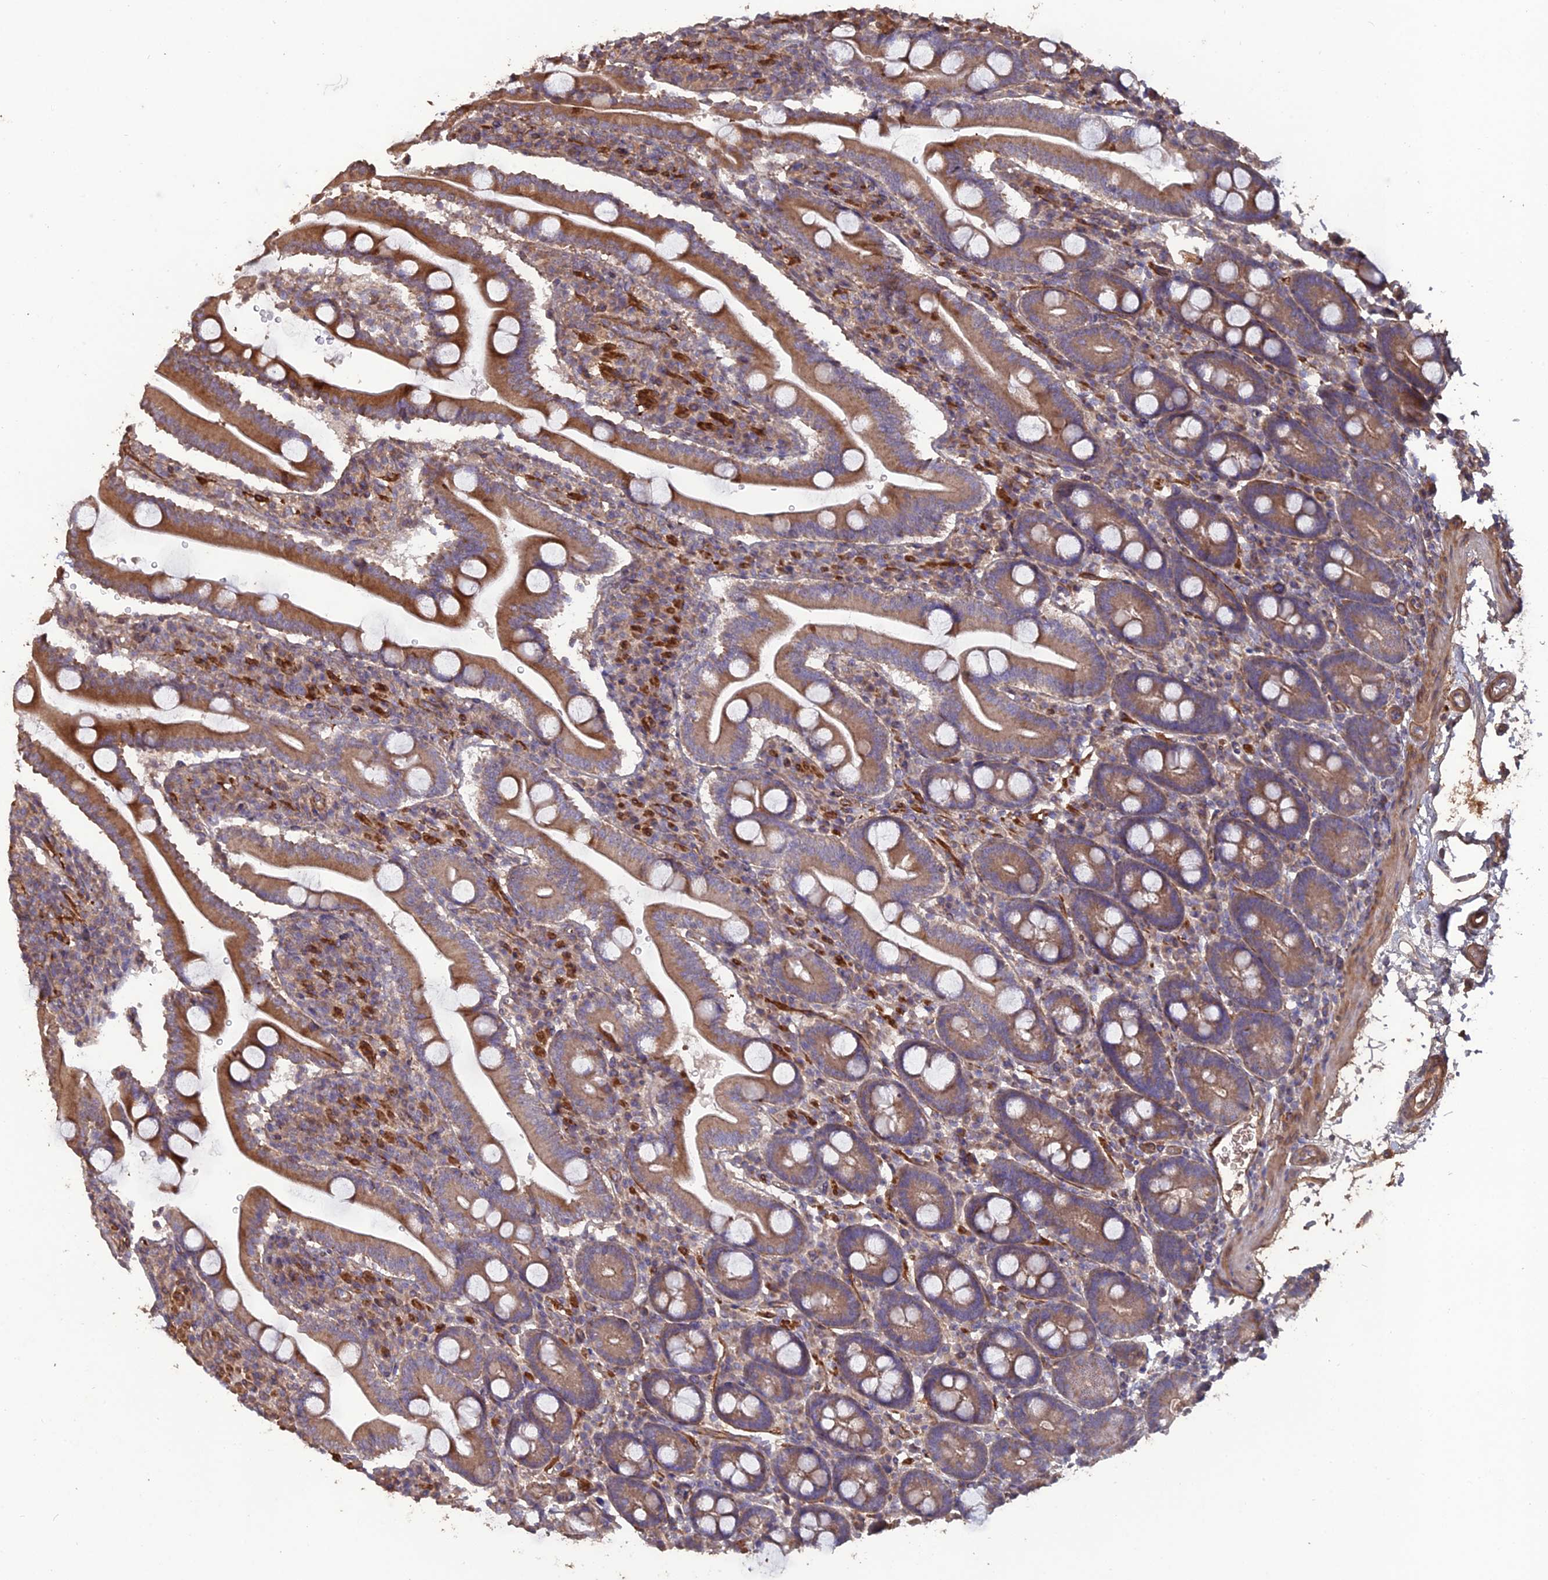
{"staining": {"intensity": "moderate", "quantity": ">75%", "location": "cytoplasmic/membranous"}, "tissue": "duodenum", "cell_type": "Glandular cells", "image_type": "normal", "snomed": [{"axis": "morphology", "description": "Normal tissue, NOS"}, {"axis": "topography", "description": "Duodenum"}], "caption": "The micrograph demonstrates immunohistochemical staining of normal duodenum. There is moderate cytoplasmic/membranous positivity is appreciated in about >75% of glandular cells.", "gene": "ATP6V0A2", "patient": {"sex": "male", "age": 35}}